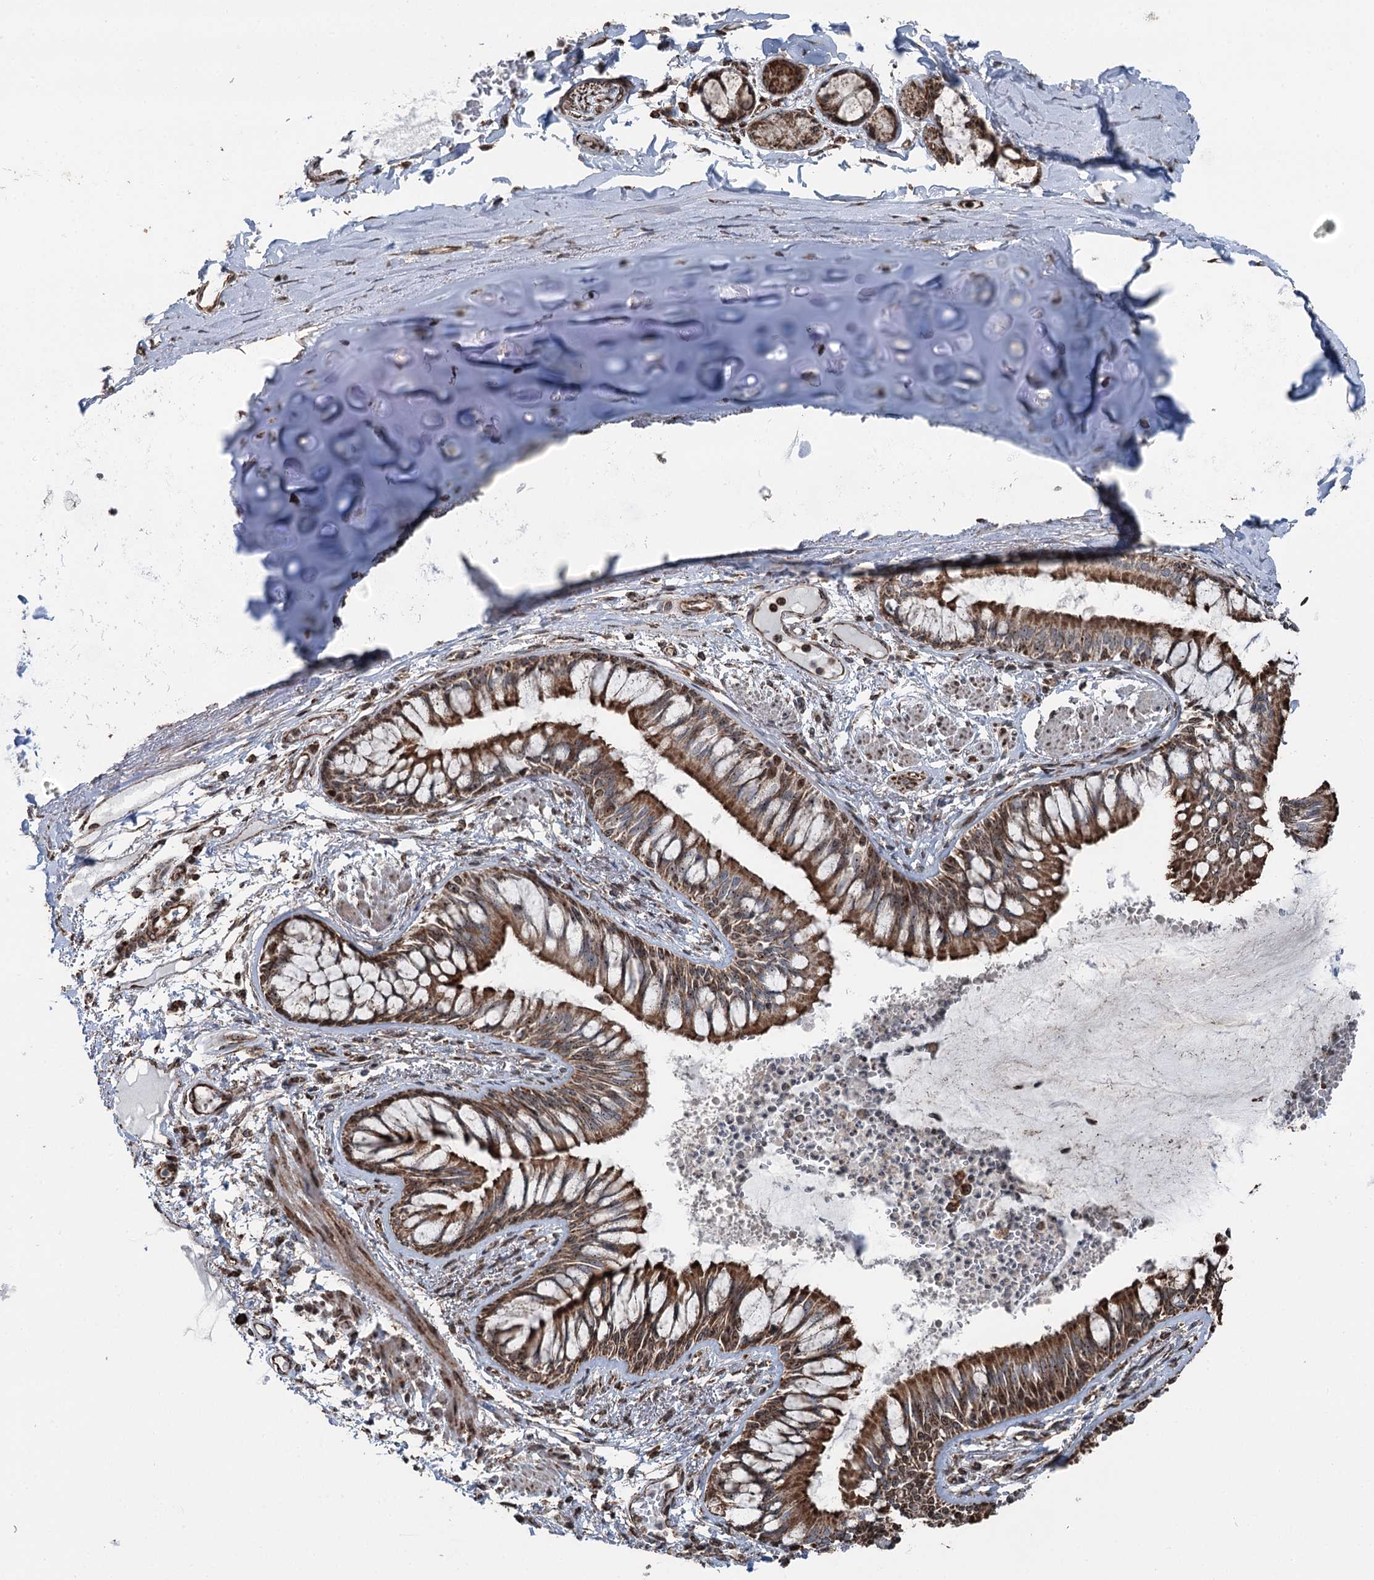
{"staining": {"intensity": "moderate", "quantity": "25%-75%", "location": "nuclear"}, "tissue": "soft tissue", "cell_type": "Chondrocytes", "image_type": "normal", "snomed": [{"axis": "morphology", "description": "Normal tissue, NOS"}, {"axis": "topography", "description": "Cartilage tissue"}, {"axis": "topography", "description": "Bronchus"}, {"axis": "topography", "description": "Lung"}, {"axis": "topography", "description": "Peripheral nerve tissue"}], "caption": "About 25%-75% of chondrocytes in normal soft tissue exhibit moderate nuclear protein expression as visualized by brown immunohistochemical staining.", "gene": "STEEP1", "patient": {"sex": "female", "age": 49}}